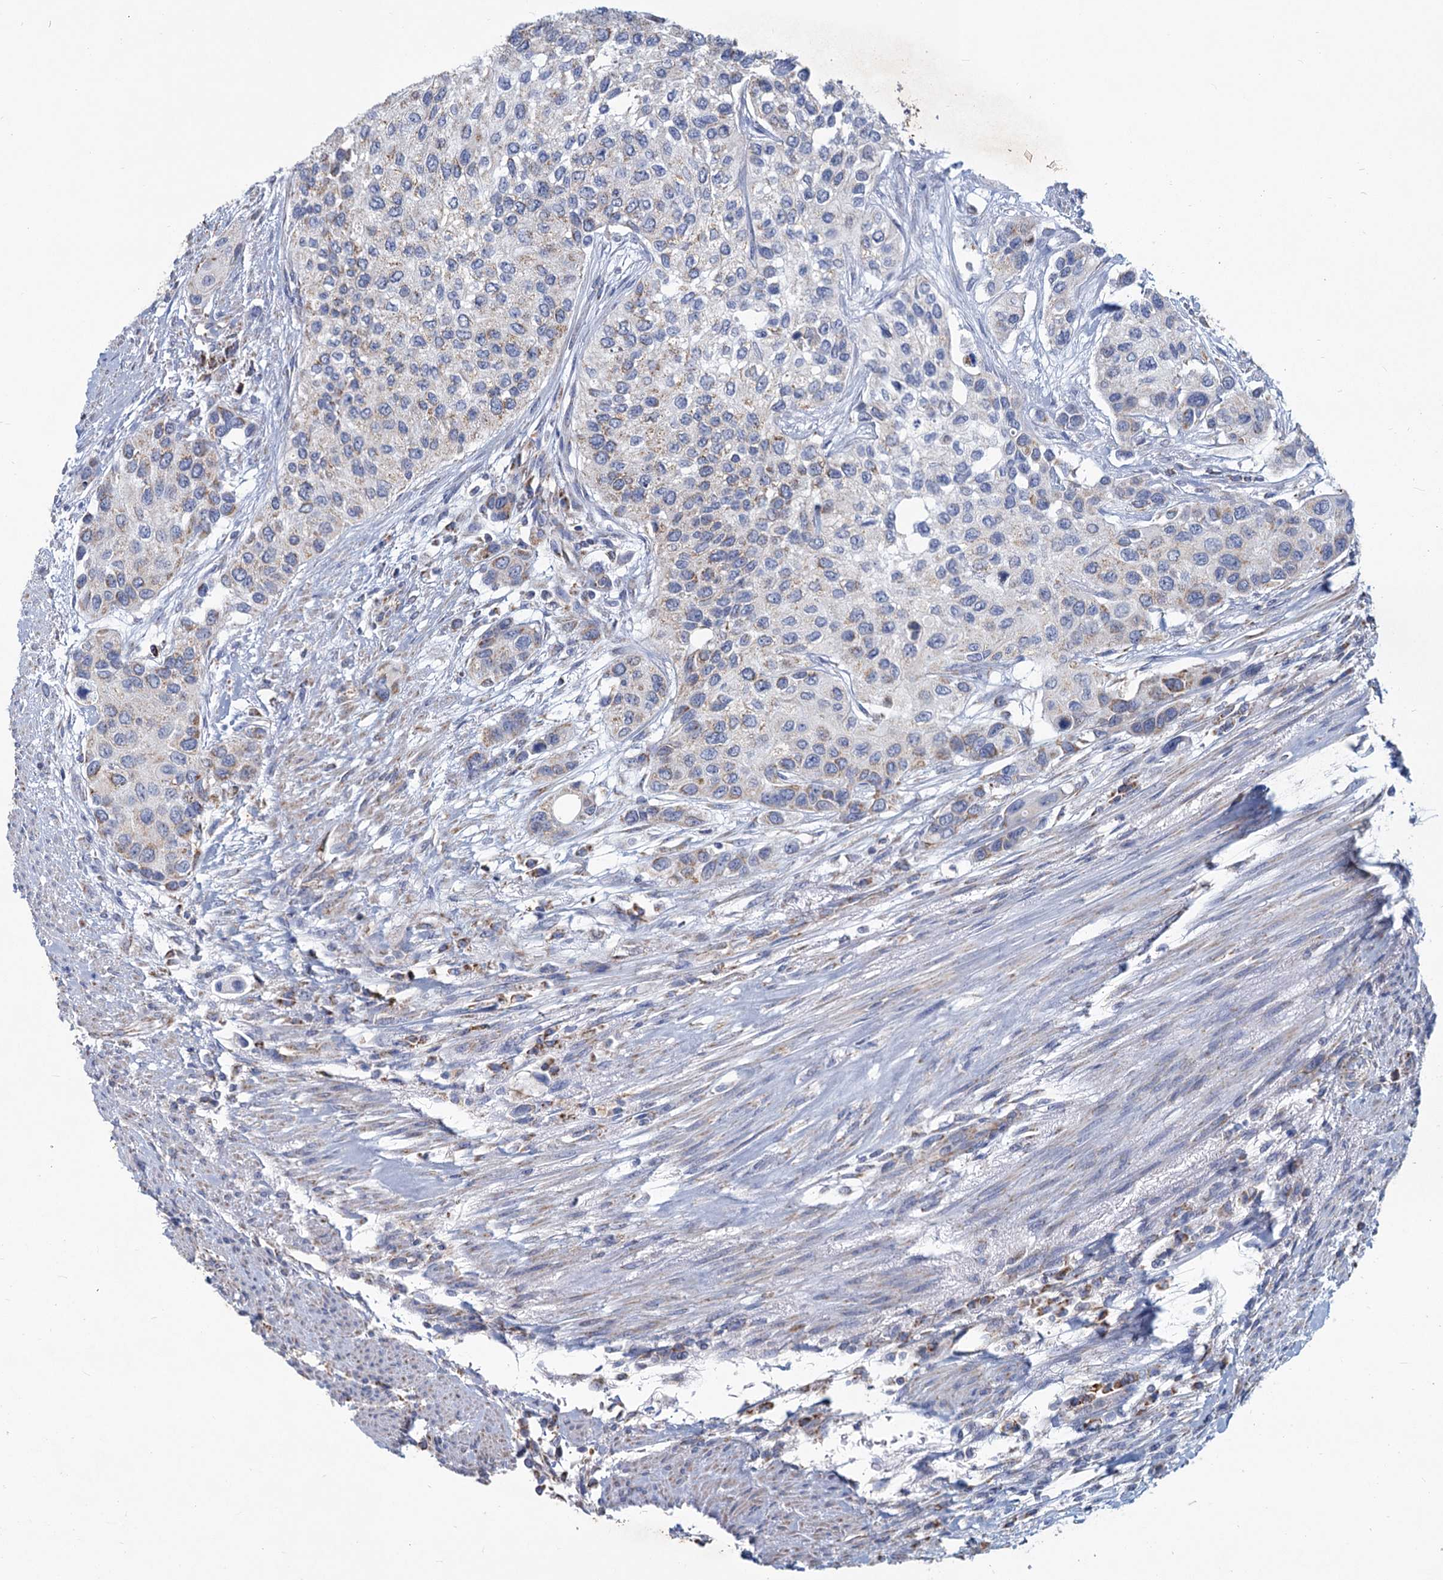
{"staining": {"intensity": "weak", "quantity": "<25%", "location": "cytoplasmic/membranous"}, "tissue": "urothelial cancer", "cell_type": "Tumor cells", "image_type": "cancer", "snomed": [{"axis": "morphology", "description": "Normal tissue, NOS"}, {"axis": "morphology", "description": "Urothelial carcinoma, High grade"}, {"axis": "topography", "description": "Vascular tissue"}, {"axis": "topography", "description": "Urinary bladder"}], "caption": "Urothelial carcinoma (high-grade) stained for a protein using immunohistochemistry (IHC) exhibits no positivity tumor cells.", "gene": "NDUFC2", "patient": {"sex": "female", "age": 56}}